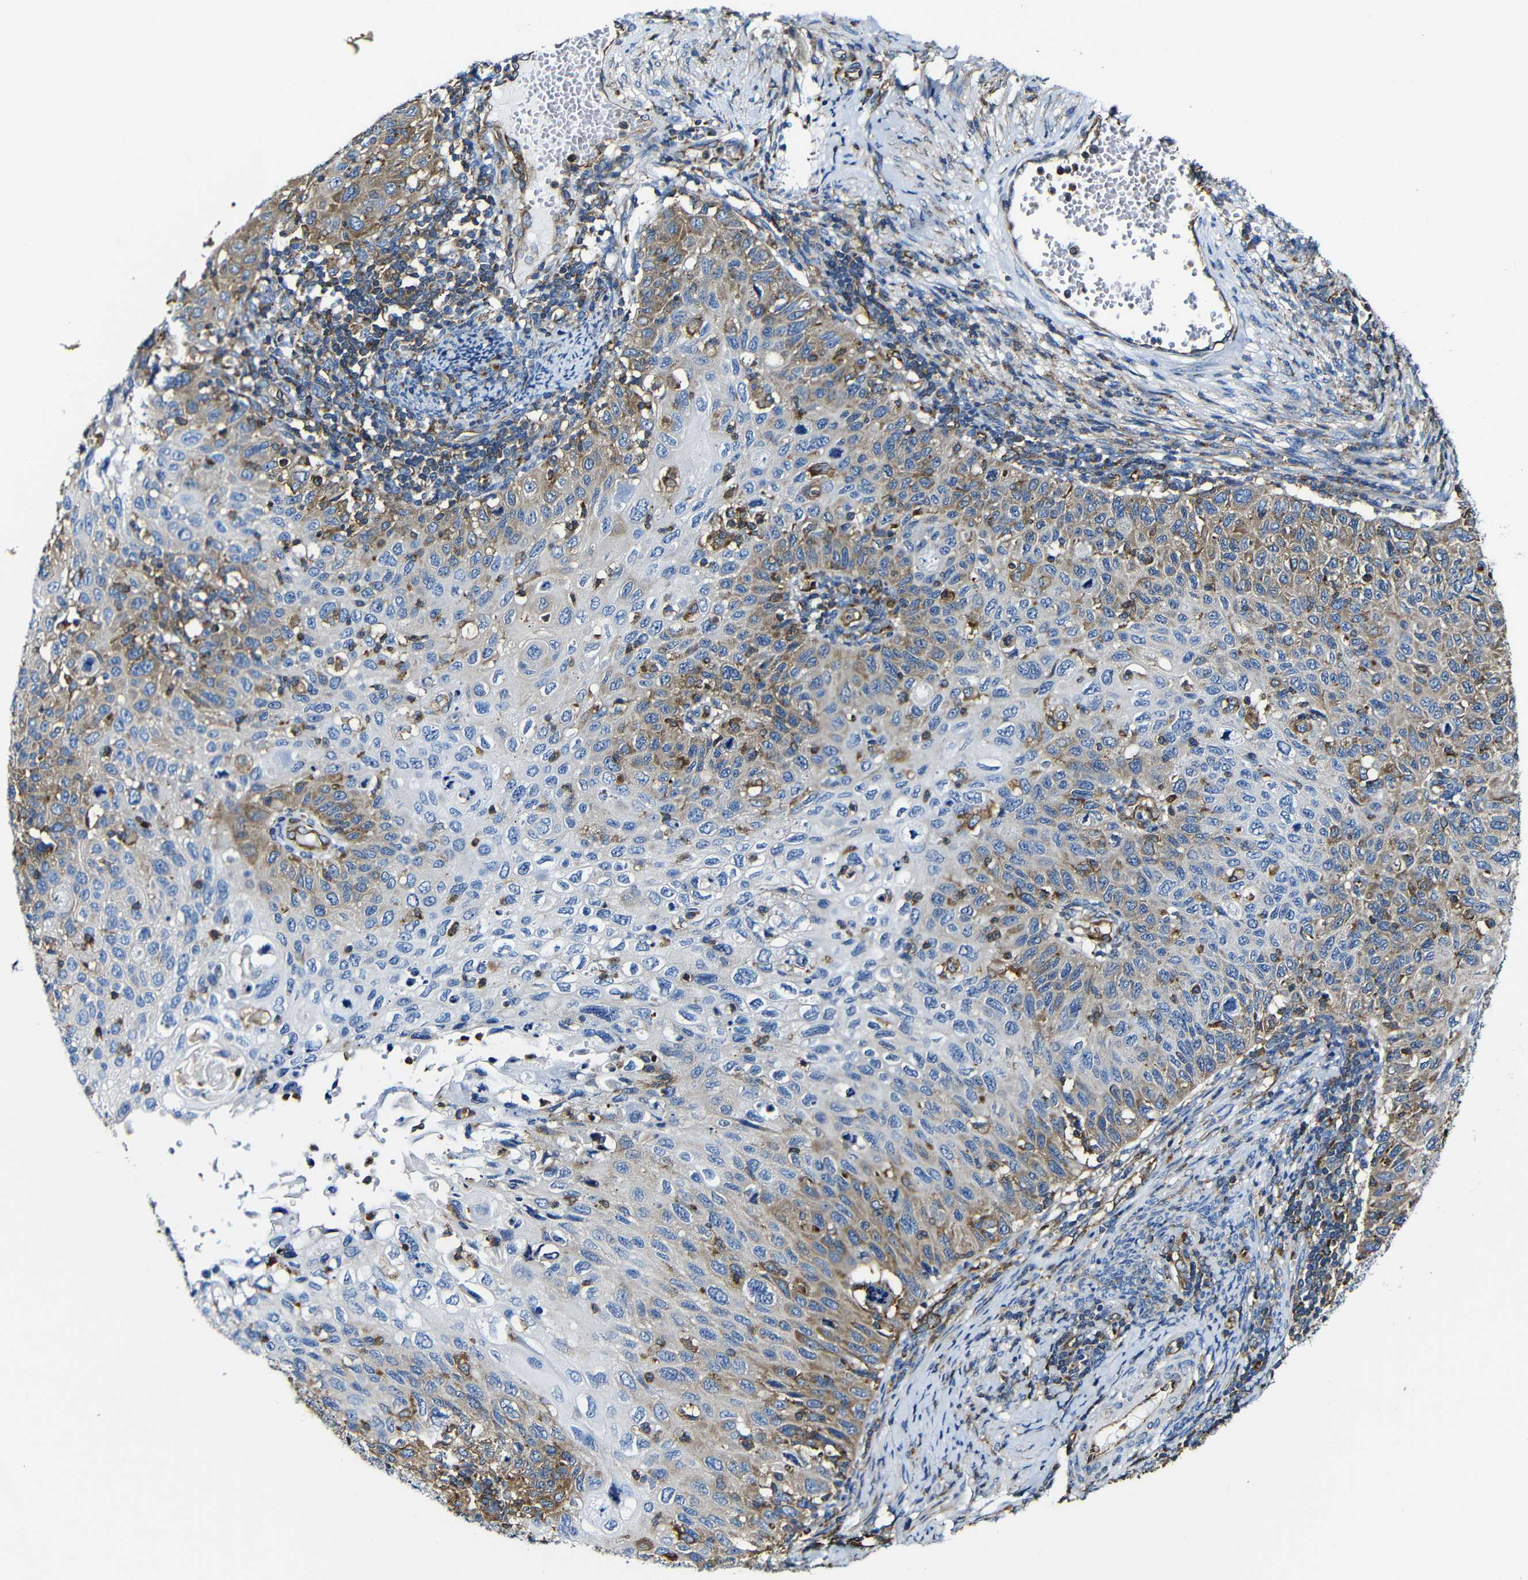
{"staining": {"intensity": "moderate", "quantity": "25%-75%", "location": "cytoplasmic/membranous"}, "tissue": "cervical cancer", "cell_type": "Tumor cells", "image_type": "cancer", "snomed": [{"axis": "morphology", "description": "Squamous cell carcinoma, NOS"}, {"axis": "topography", "description": "Cervix"}], "caption": "Squamous cell carcinoma (cervical) stained for a protein reveals moderate cytoplasmic/membranous positivity in tumor cells.", "gene": "MSN", "patient": {"sex": "female", "age": 70}}